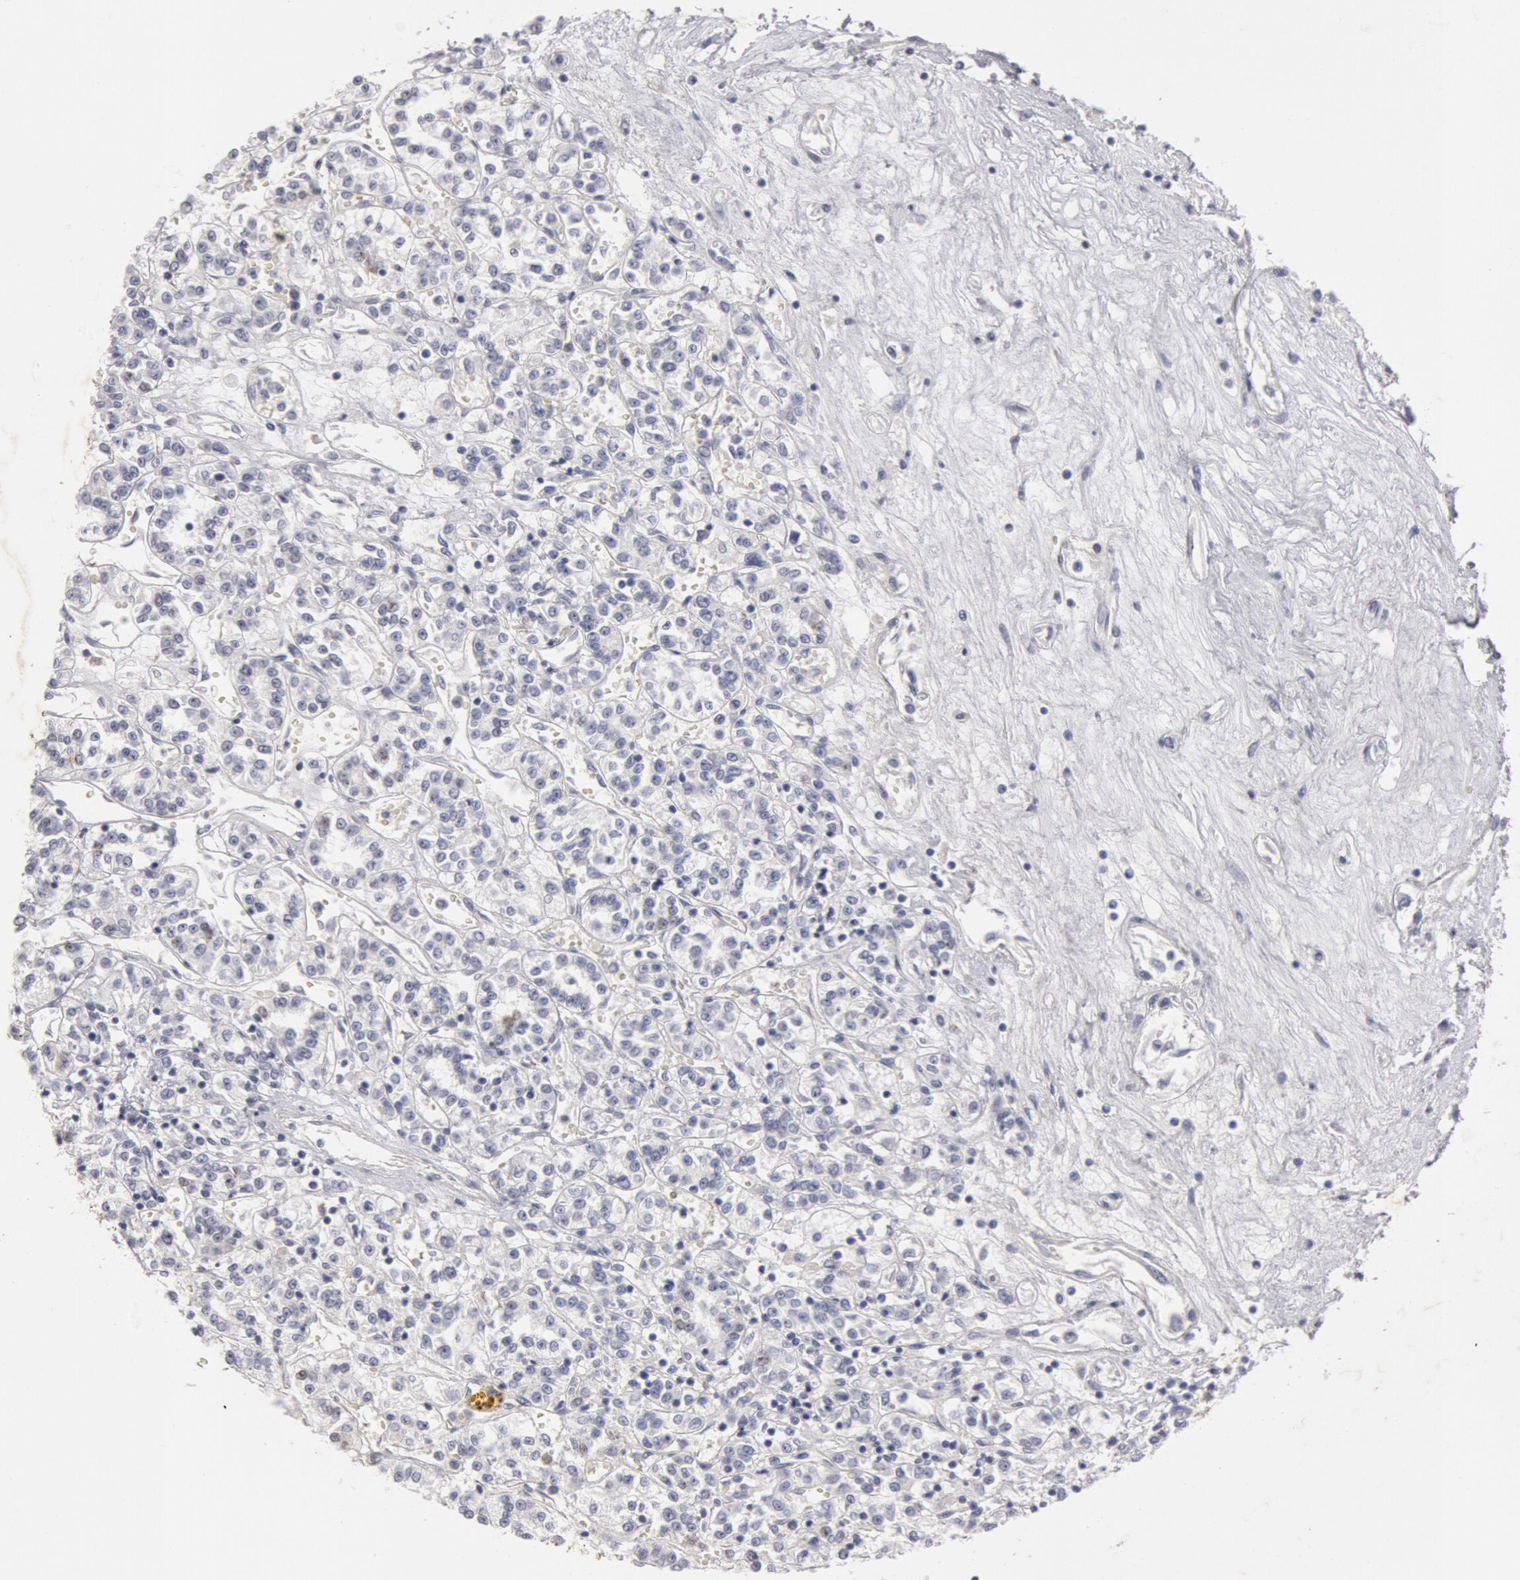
{"staining": {"intensity": "negative", "quantity": "none", "location": "none"}, "tissue": "renal cancer", "cell_type": "Tumor cells", "image_type": "cancer", "snomed": [{"axis": "morphology", "description": "Adenocarcinoma, NOS"}, {"axis": "topography", "description": "Kidney"}], "caption": "High magnification brightfield microscopy of adenocarcinoma (renal) stained with DAB (brown) and counterstained with hematoxylin (blue): tumor cells show no significant positivity. The staining is performed using DAB brown chromogen with nuclei counter-stained in using hematoxylin.", "gene": "FOXA2", "patient": {"sex": "female", "age": 76}}